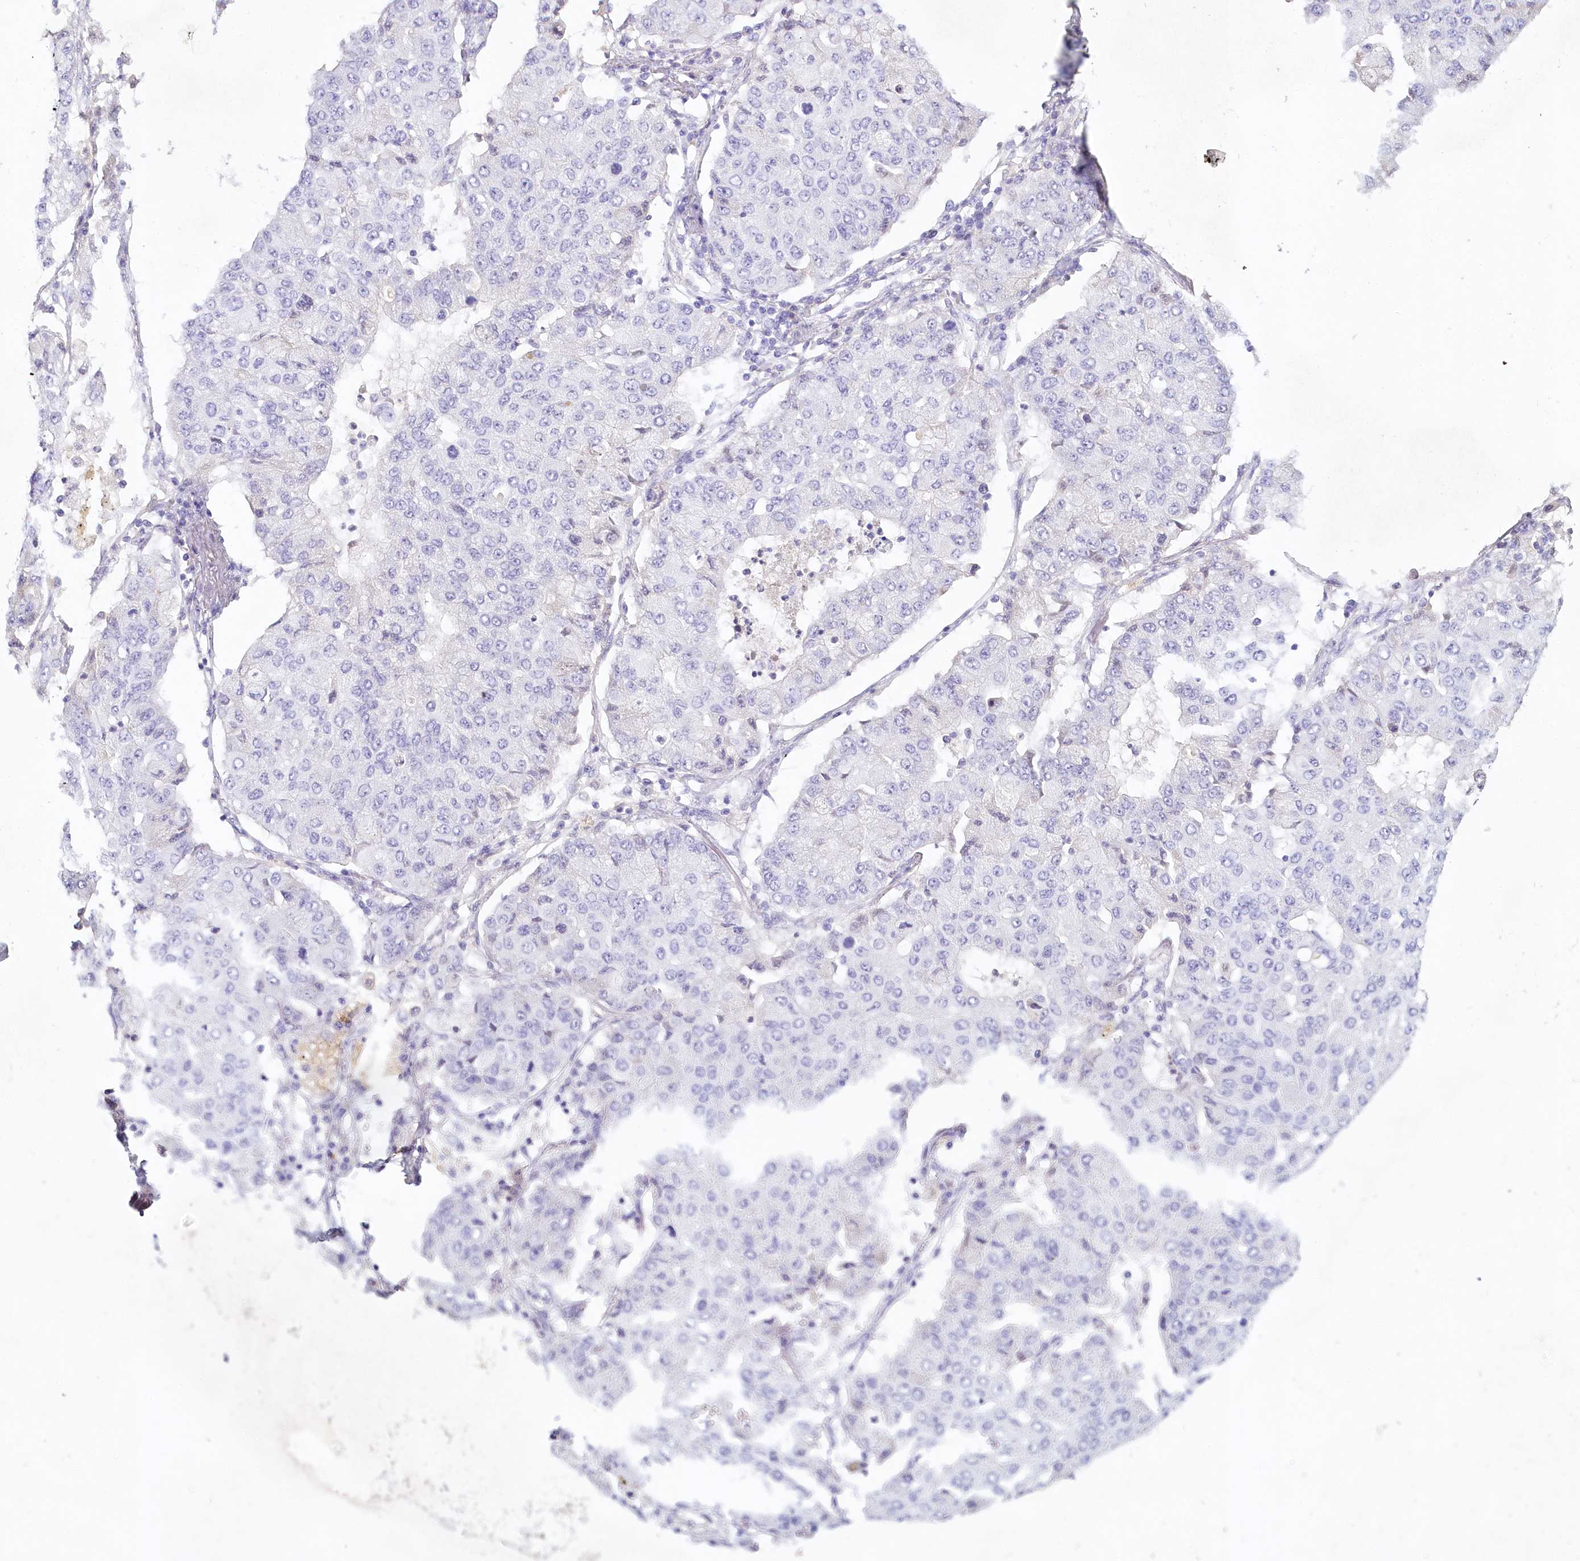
{"staining": {"intensity": "negative", "quantity": "none", "location": "none"}, "tissue": "lung cancer", "cell_type": "Tumor cells", "image_type": "cancer", "snomed": [{"axis": "morphology", "description": "Squamous cell carcinoma, NOS"}, {"axis": "topography", "description": "Lung"}], "caption": "Immunohistochemical staining of human lung cancer (squamous cell carcinoma) demonstrates no significant expression in tumor cells. The staining was performed using DAB to visualize the protein expression in brown, while the nuclei were stained in blue with hematoxylin (Magnification: 20x).", "gene": "HPD", "patient": {"sex": "male", "age": 74}}